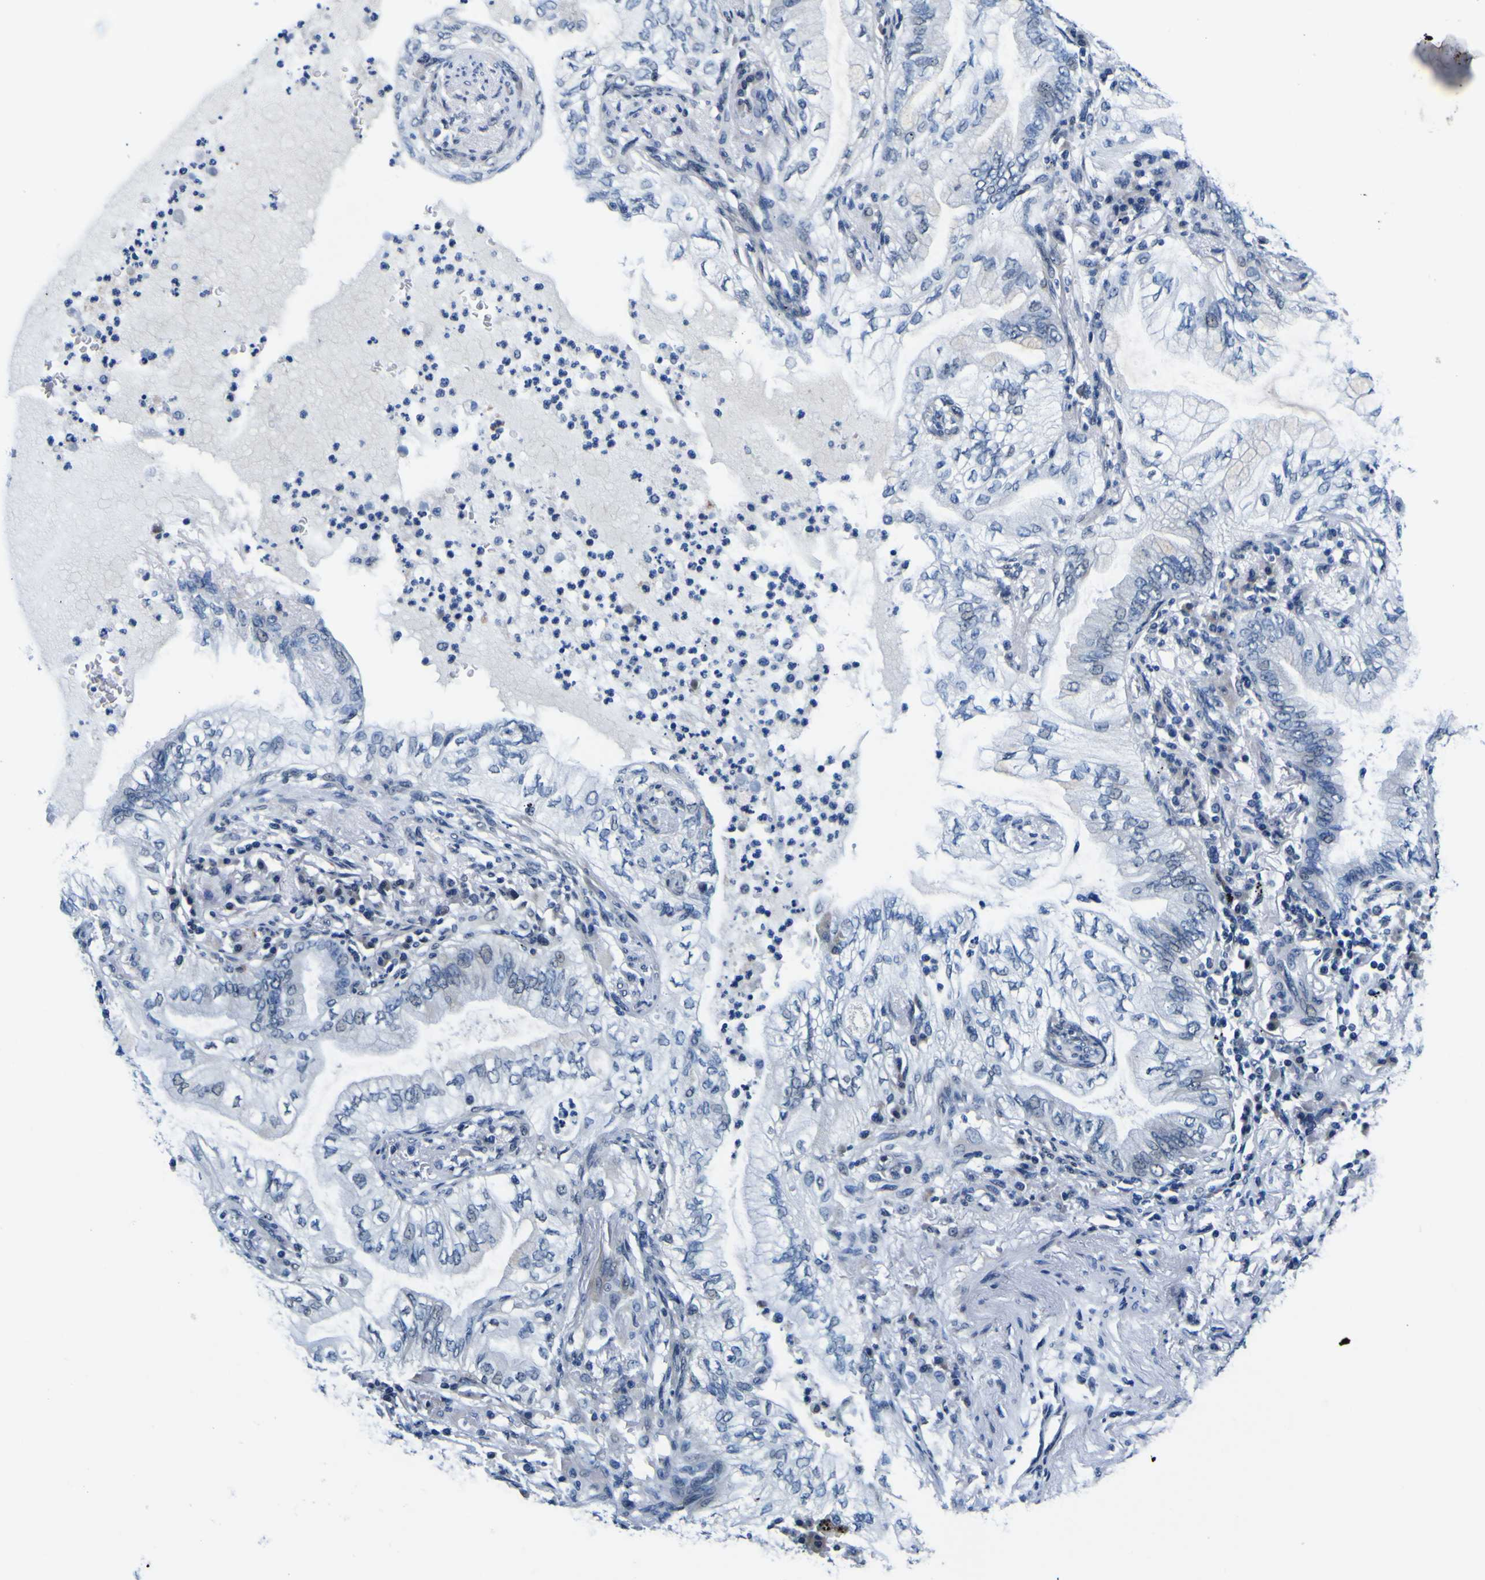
{"staining": {"intensity": "negative", "quantity": "none", "location": "none"}, "tissue": "lung cancer", "cell_type": "Tumor cells", "image_type": "cancer", "snomed": [{"axis": "morphology", "description": "Normal tissue, NOS"}, {"axis": "morphology", "description": "Adenocarcinoma, NOS"}, {"axis": "topography", "description": "Bronchus"}, {"axis": "topography", "description": "Lung"}], "caption": "Lung cancer was stained to show a protein in brown. There is no significant staining in tumor cells.", "gene": "CUL4B", "patient": {"sex": "female", "age": 70}}